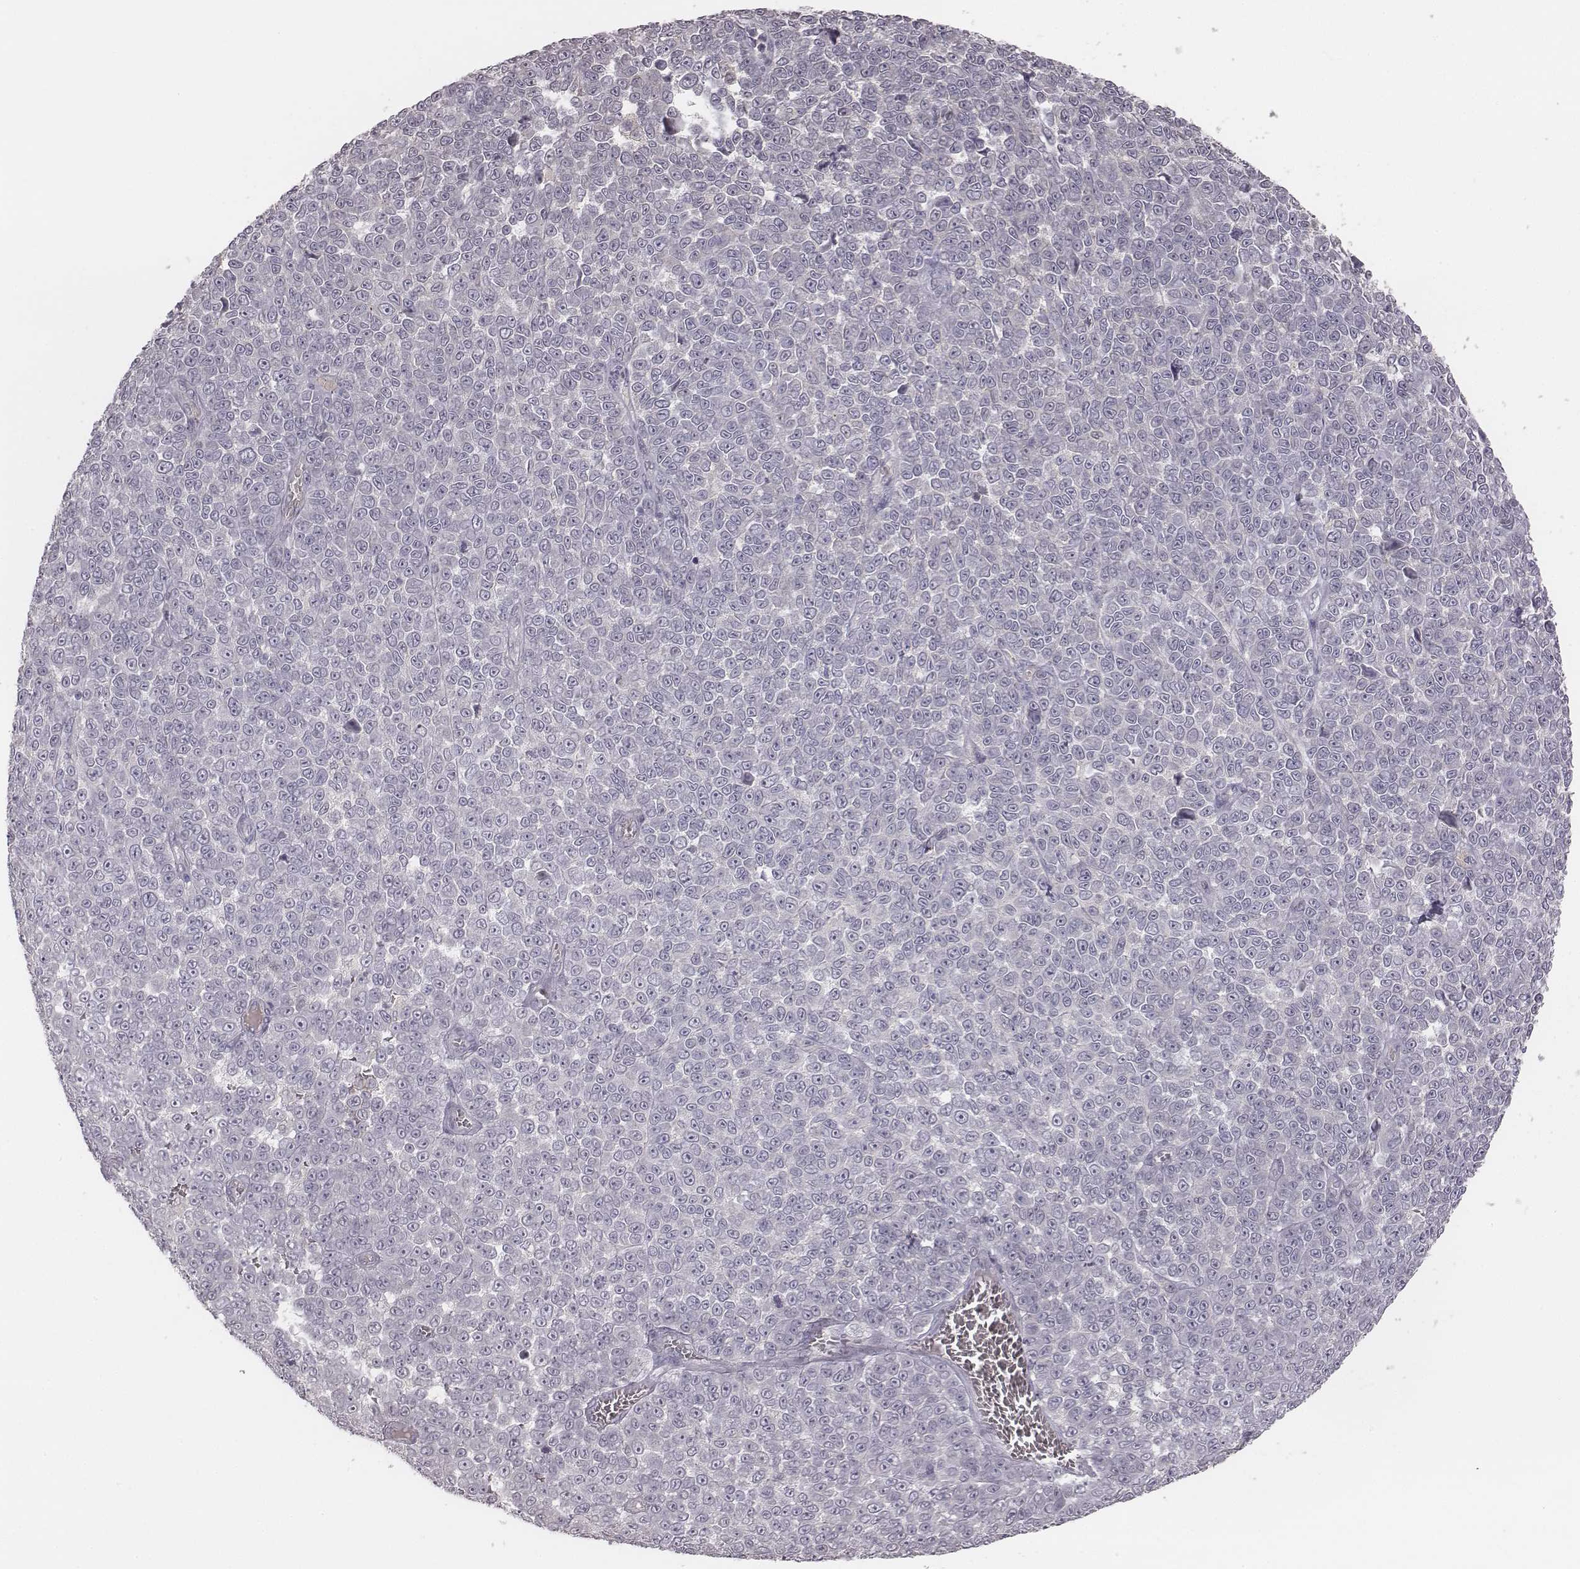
{"staining": {"intensity": "negative", "quantity": "none", "location": "none"}, "tissue": "melanoma", "cell_type": "Tumor cells", "image_type": "cancer", "snomed": [{"axis": "morphology", "description": "Malignant melanoma, NOS"}, {"axis": "topography", "description": "Skin"}], "caption": "DAB (3,3'-diaminobenzidine) immunohistochemical staining of malignant melanoma shows no significant staining in tumor cells.", "gene": "TLX3", "patient": {"sex": "female", "age": 95}}